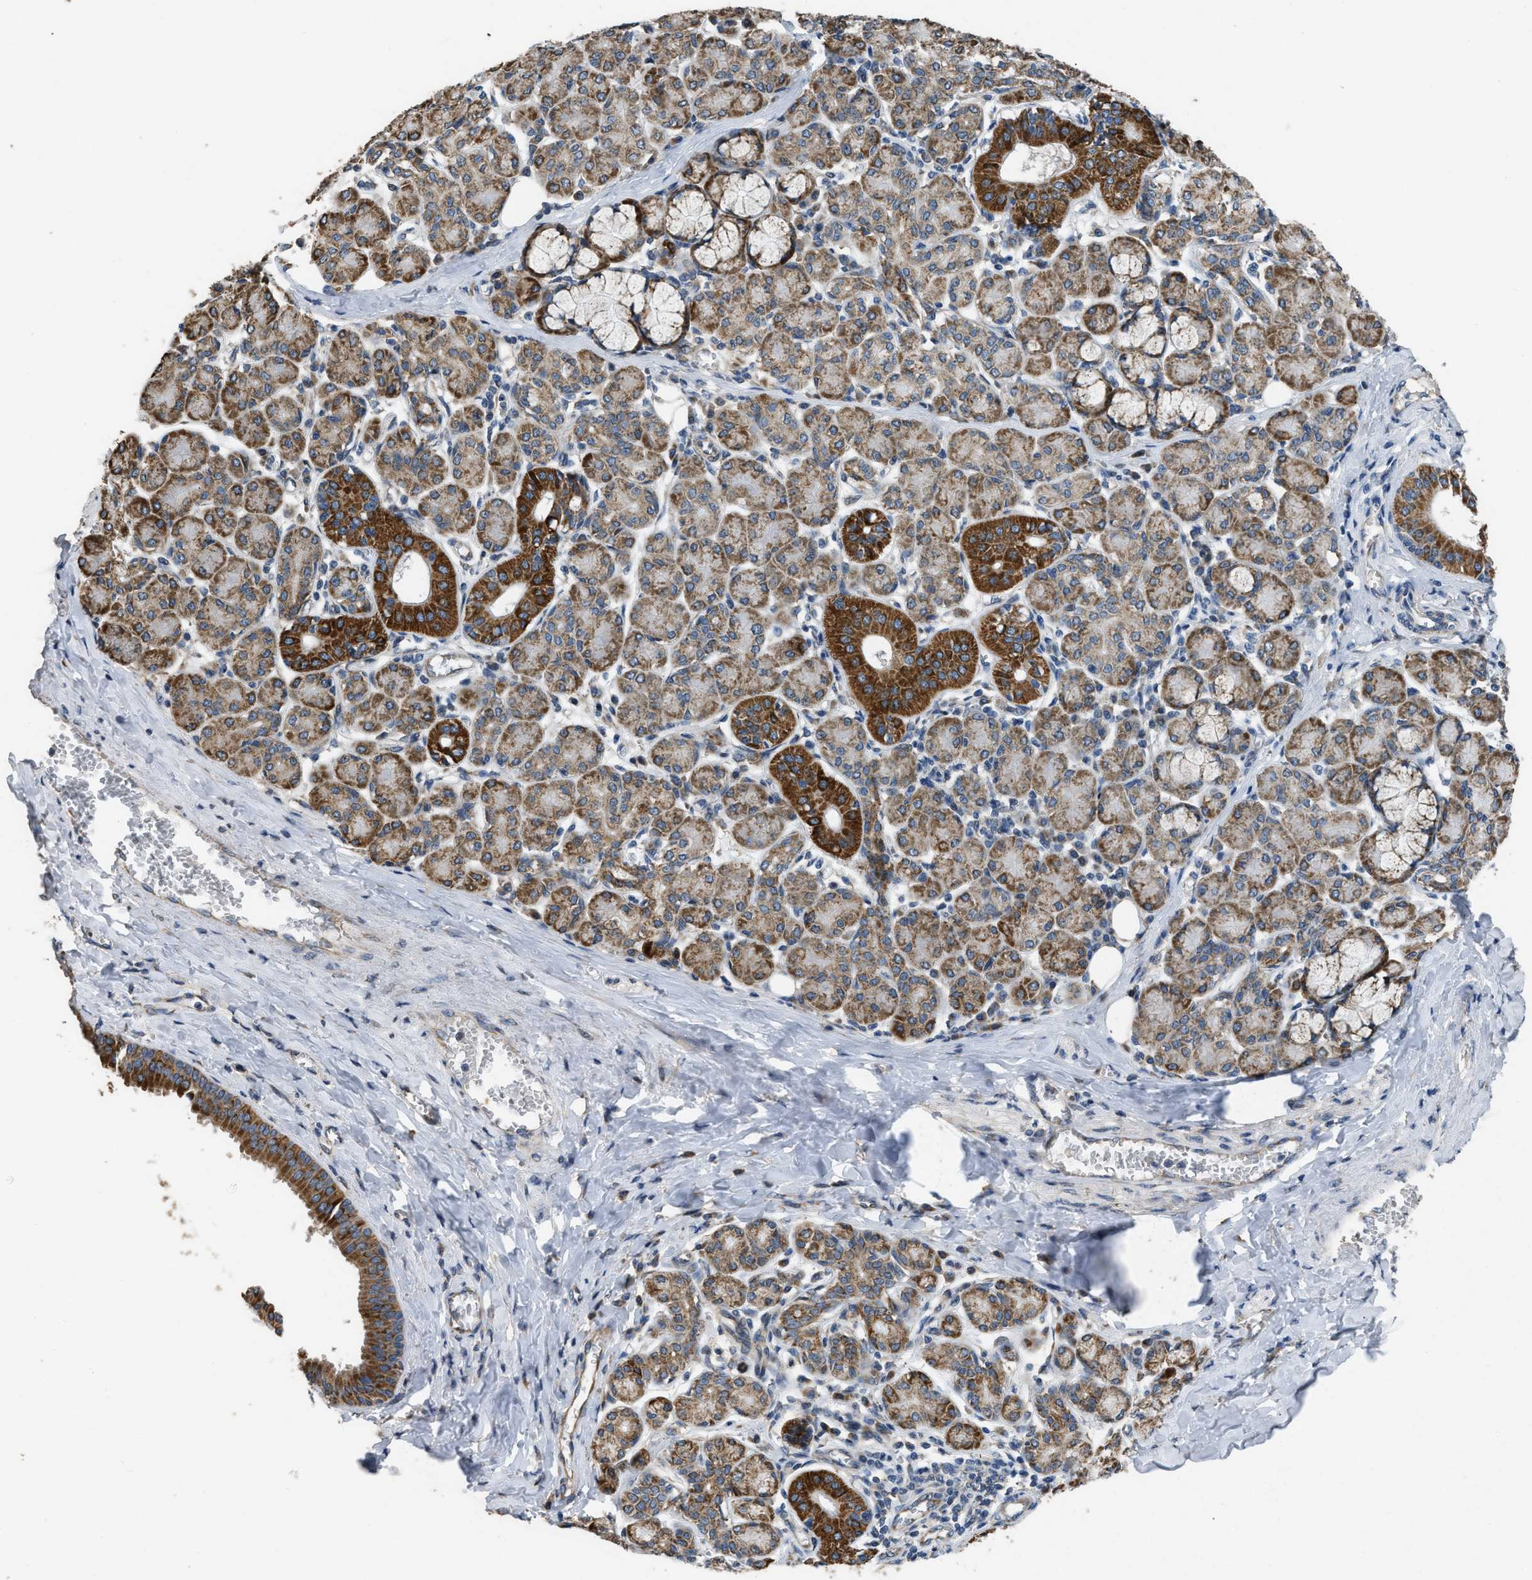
{"staining": {"intensity": "strong", "quantity": ">75%", "location": "cytoplasmic/membranous"}, "tissue": "salivary gland", "cell_type": "Glandular cells", "image_type": "normal", "snomed": [{"axis": "morphology", "description": "Normal tissue, NOS"}, {"axis": "morphology", "description": "Inflammation, NOS"}, {"axis": "topography", "description": "Lymph node"}, {"axis": "topography", "description": "Salivary gland"}], "caption": "DAB (3,3'-diaminobenzidine) immunohistochemical staining of normal human salivary gland shows strong cytoplasmic/membranous protein positivity in about >75% of glandular cells.", "gene": "TMEM150A", "patient": {"sex": "male", "age": 3}}